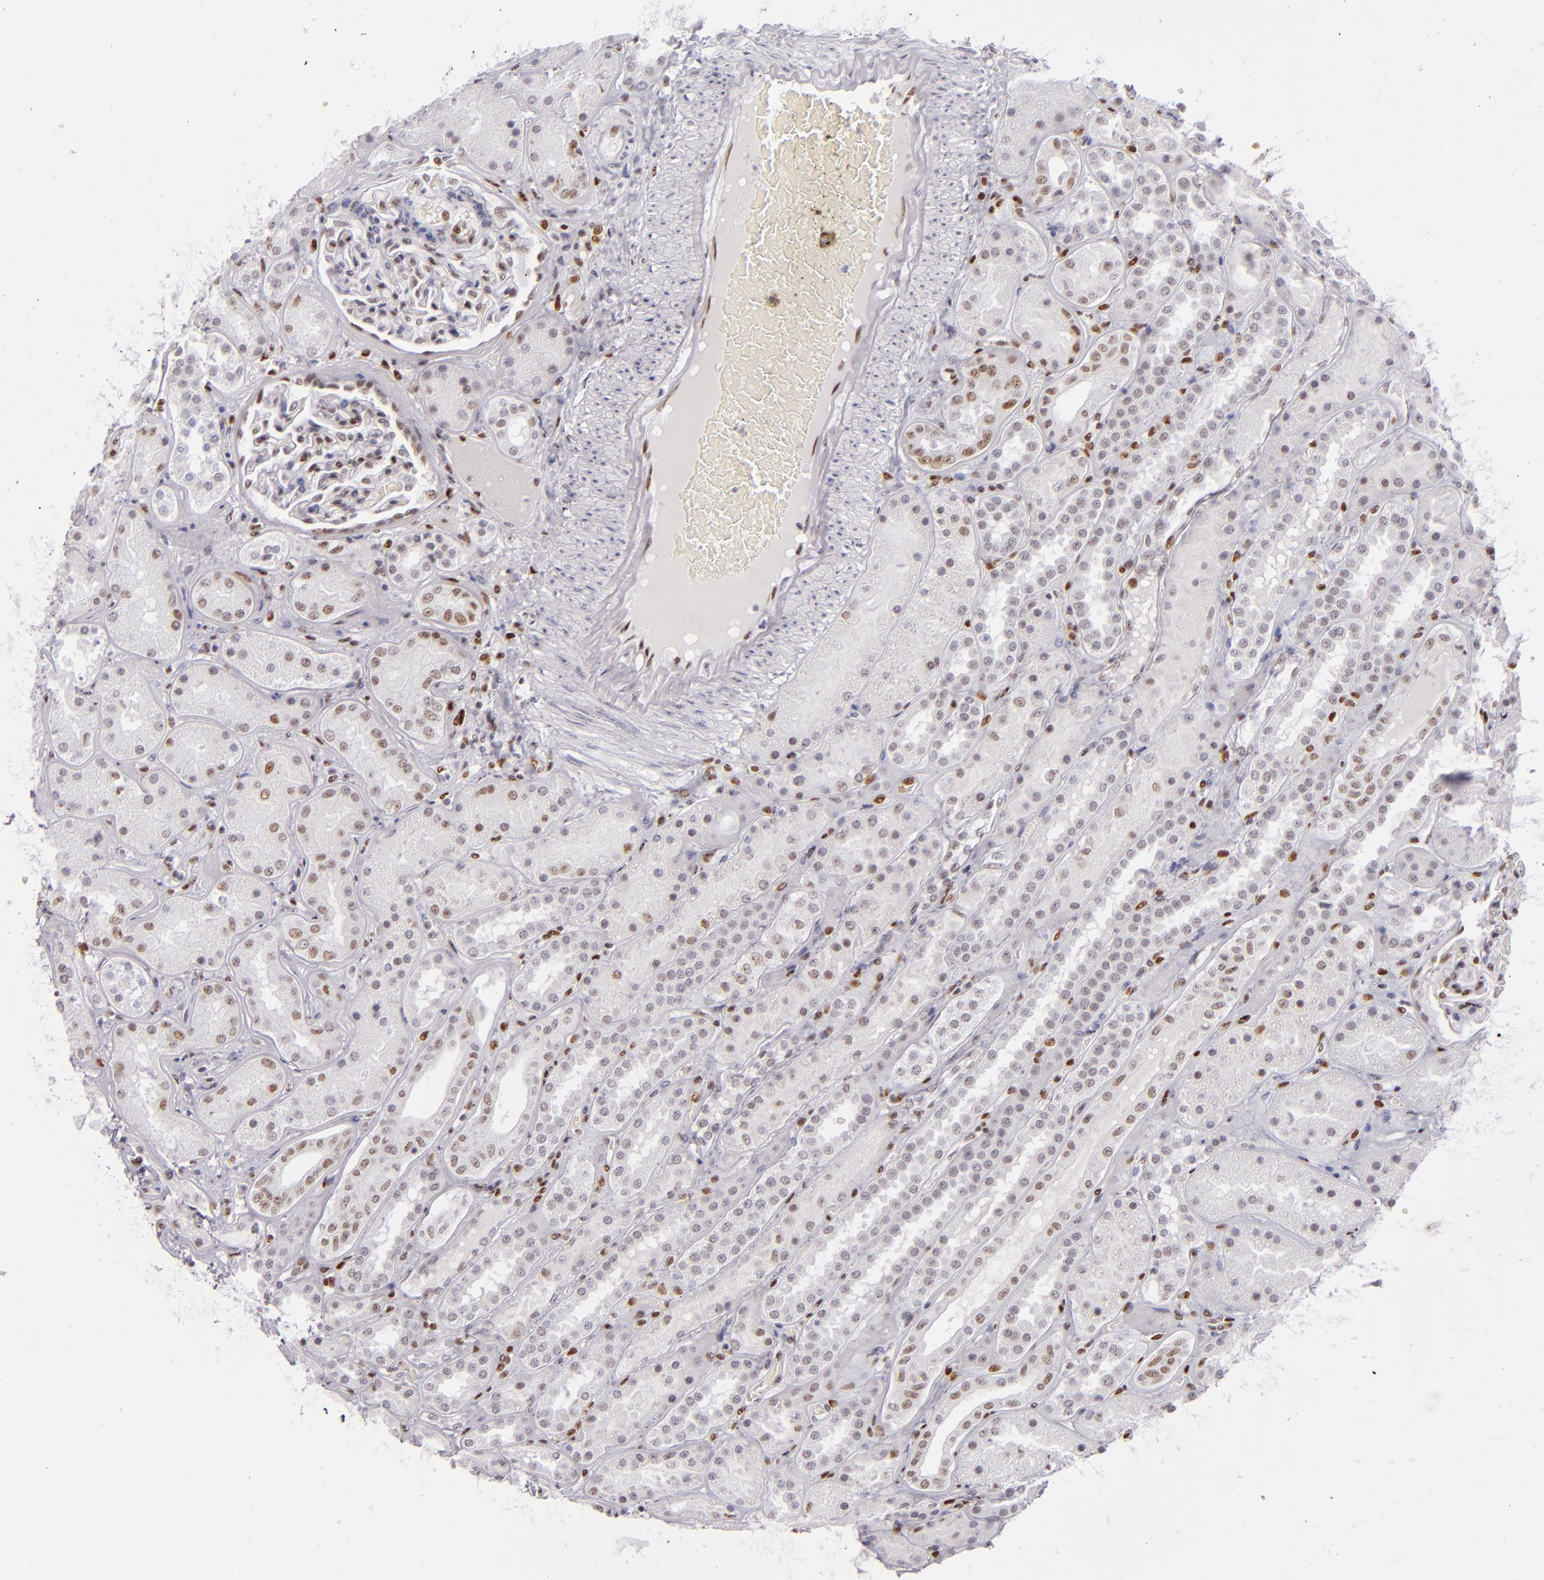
{"staining": {"intensity": "moderate", "quantity": "<25%", "location": "nuclear"}, "tissue": "kidney", "cell_type": "Cells in glomeruli", "image_type": "normal", "snomed": [{"axis": "morphology", "description": "Normal tissue, NOS"}, {"axis": "topography", "description": "Kidney"}], "caption": "Moderate nuclear expression for a protein is seen in approximately <25% of cells in glomeruli of benign kidney using IHC.", "gene": "TOP3A", "patient": {"sex": "male", "age": 28}}